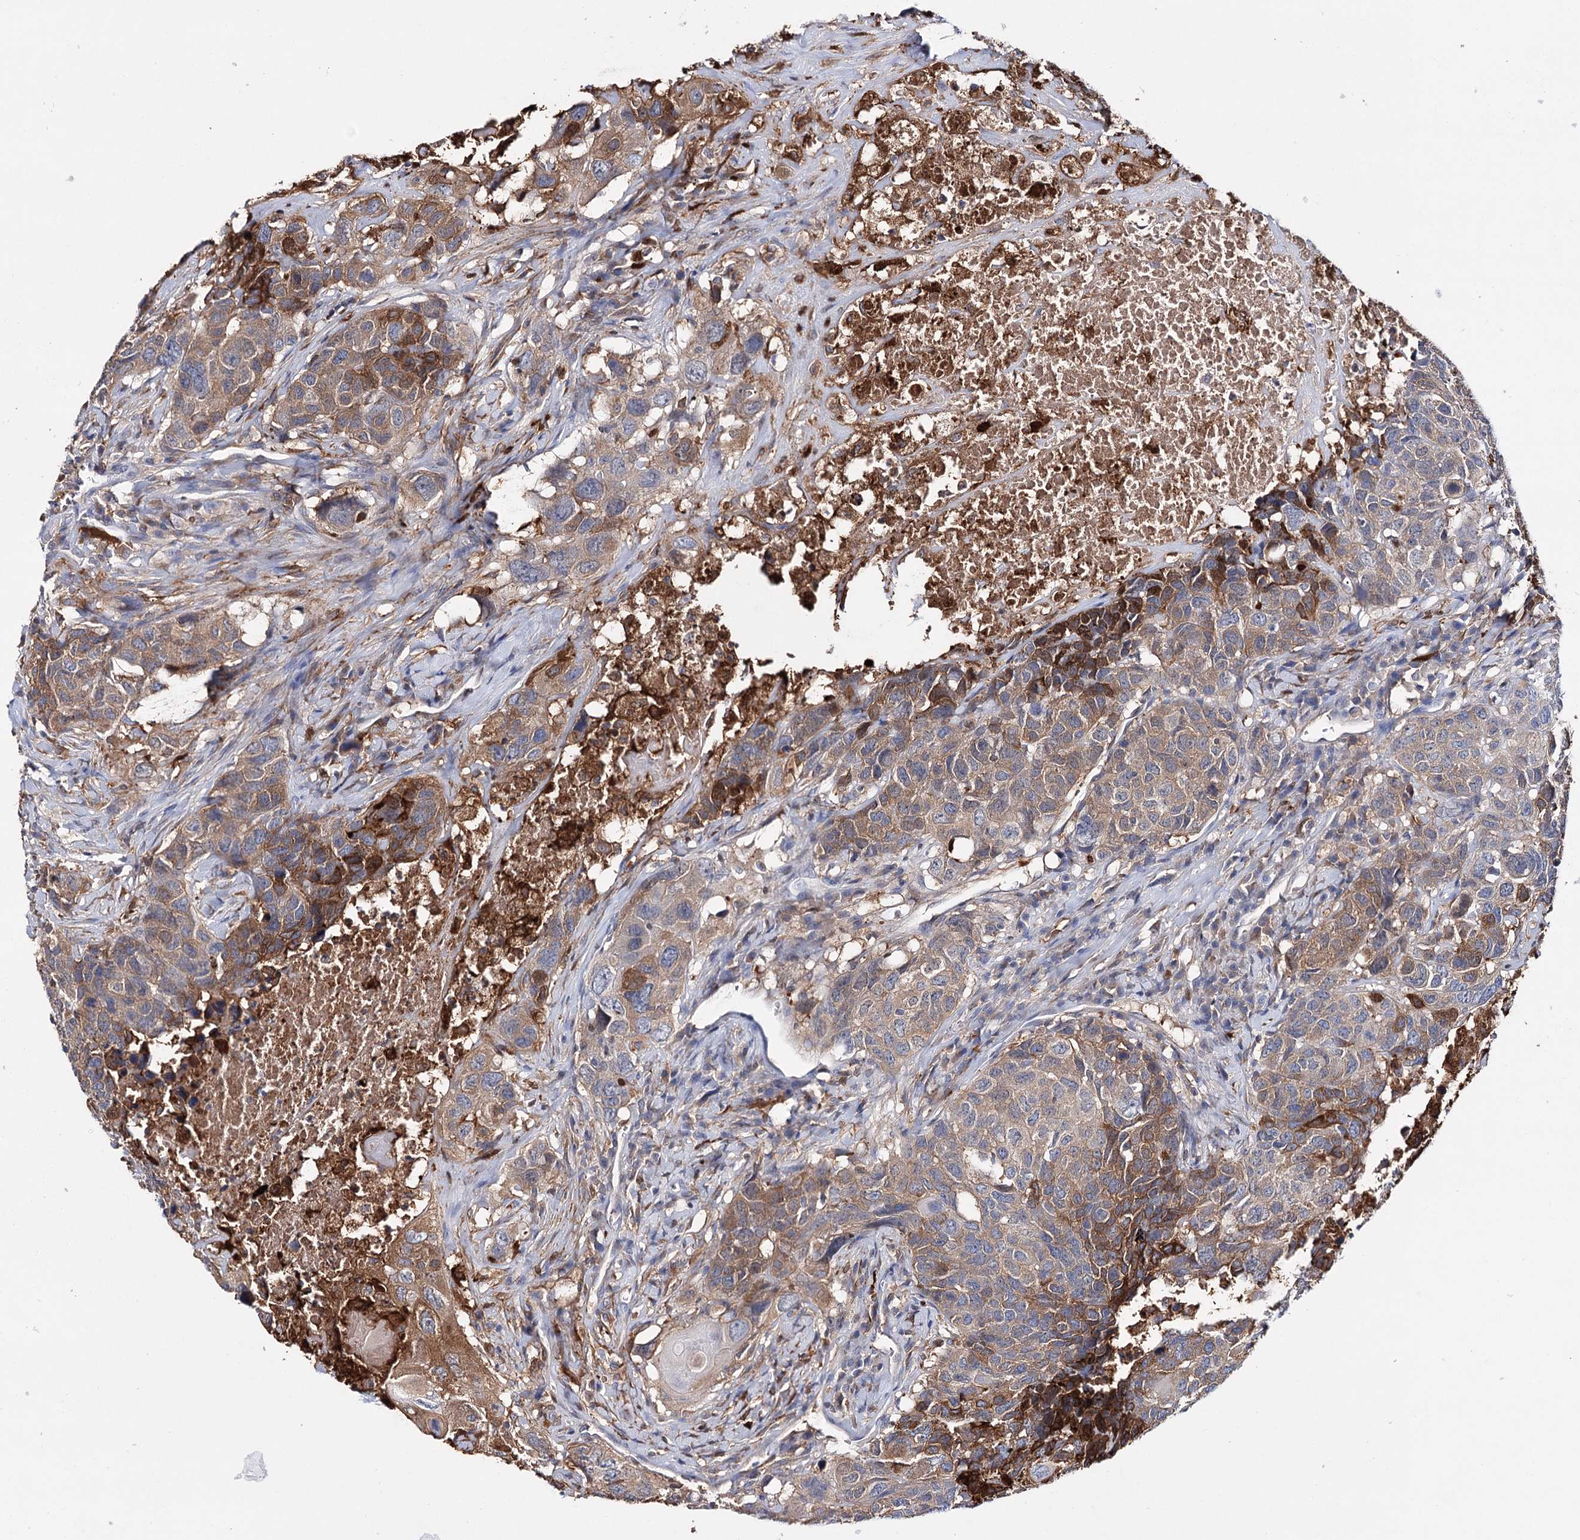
{"staining": {"intensity": "moderate", "quantity": "25%-75%", "location": "cytoplasmic/membranous"}, "tissue": "head and neck cancer", "cell_type": "Tumor cells", "image_type": "cancer", "snomed": [{"axis": "morphology", "description": "Squamous cell carcinoma, NOS"}, {"axis": "topography", "description": "Head-Neck"}], "caption": "Immunohistochemistry of head and neck cancer shows medium levels of moderate cytoplasmic/membranous positivity in approximately 25%-75% of tumor cells.", "gene": "CFAP46", "patient": {"sex": "male", "age": 66}}